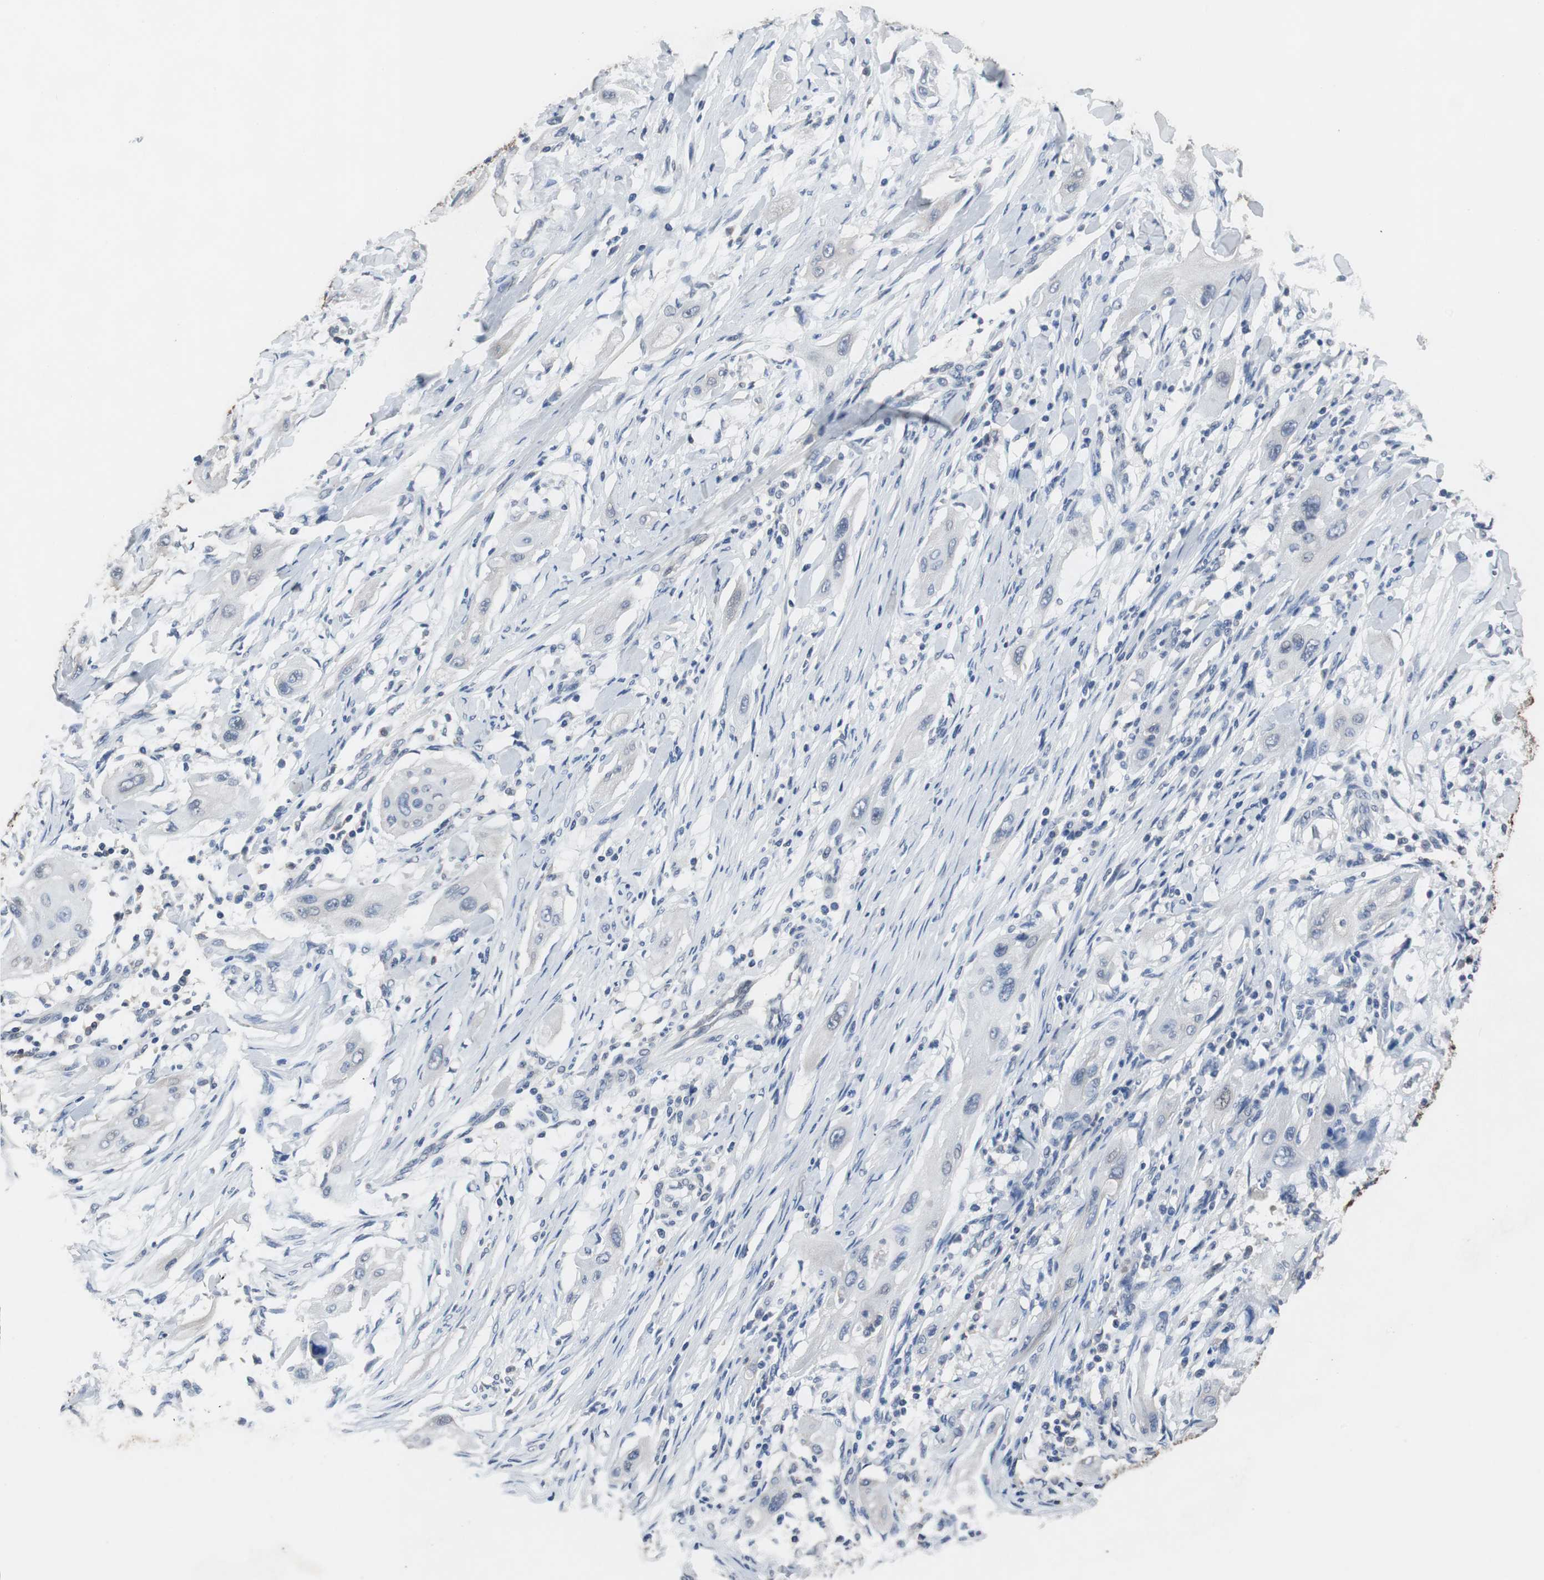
{"staining": {"intensity": "negative", "quantity": "none", "location": "none"}, "tissue": "lung cancer", "cell_type": "Tumor cells", "image_type": "cancer", "snomed": [{"axis": "morphology", "description": "Squamous cell carcinoma, NOS"}, {"axis": "topography", "description": "Lung"}], "caption": "A high-resolution micrograph shows IHC staining of lung cancer (squamous cell carcinoma), which shows no significant expression in tumor cells.", "gene": "USP10", "patient": {"sex": "female", "age": 47}}